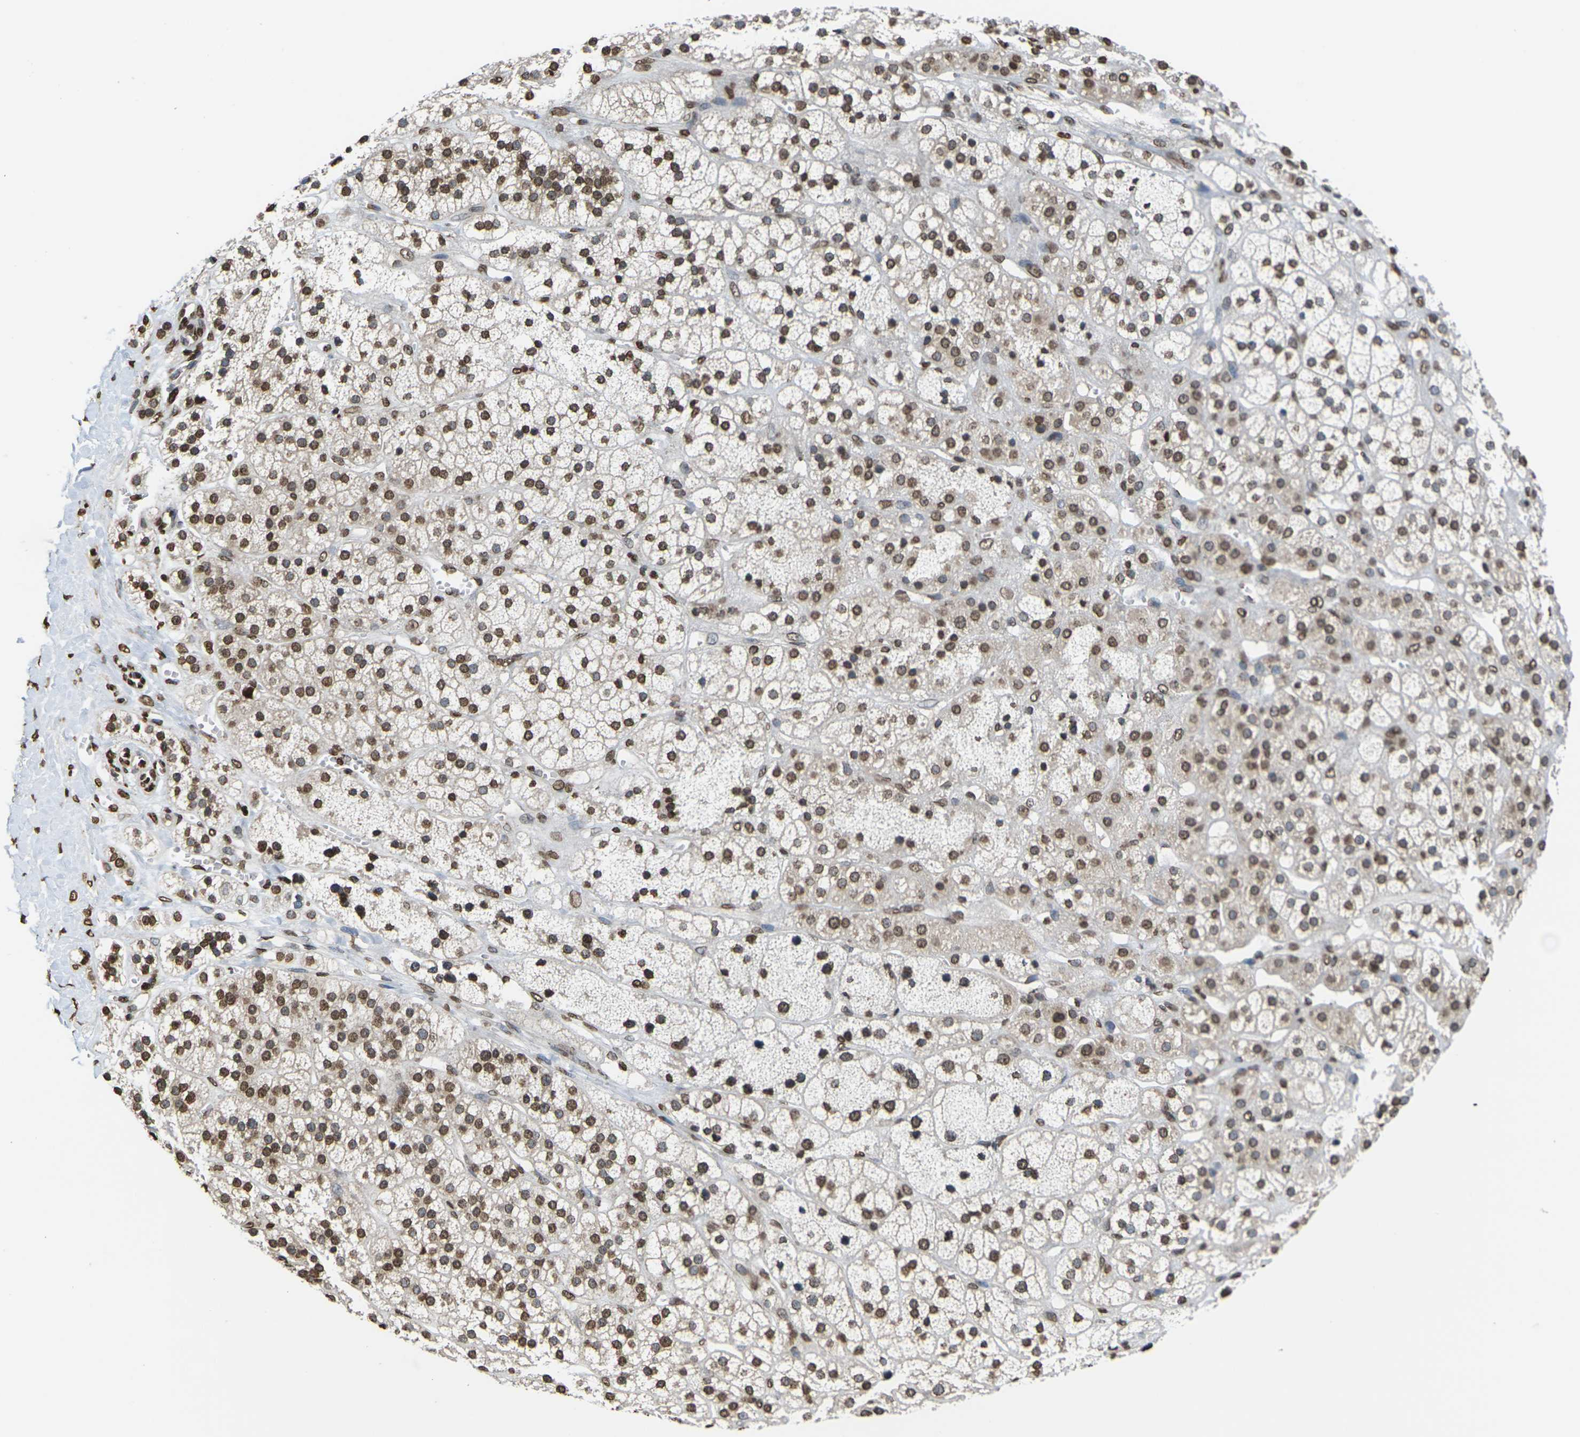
{"staining": {"intensity": "moderate", "quantity": ">75%", "location": "nuclear"}, "tissue": "adrenal gland", "cell_type": "Glandular cells", "image_type": "normal", "snomed": [{"axis": "morphology", "description": "Normal tissue, NOS"}, {"axis": "topography", "description": "Adrenal gland"}], "caption": "High-magnification brightfield microscopy of benign adrenal gland stained with DAB (3,3'-diaminobenzidine) (brown) and counterstained with hematoxylin (blue). glandular cells exhibit moderate nuclear expression is seen in about>75% of cells. The staining was performed using DAB to visualize the protein expression in brown, while the nuclei were stained in blue with hematoxylin (Magnification: 20x).", "gene": "EMSY", "patient": {"sex": "male", "age": 56}}